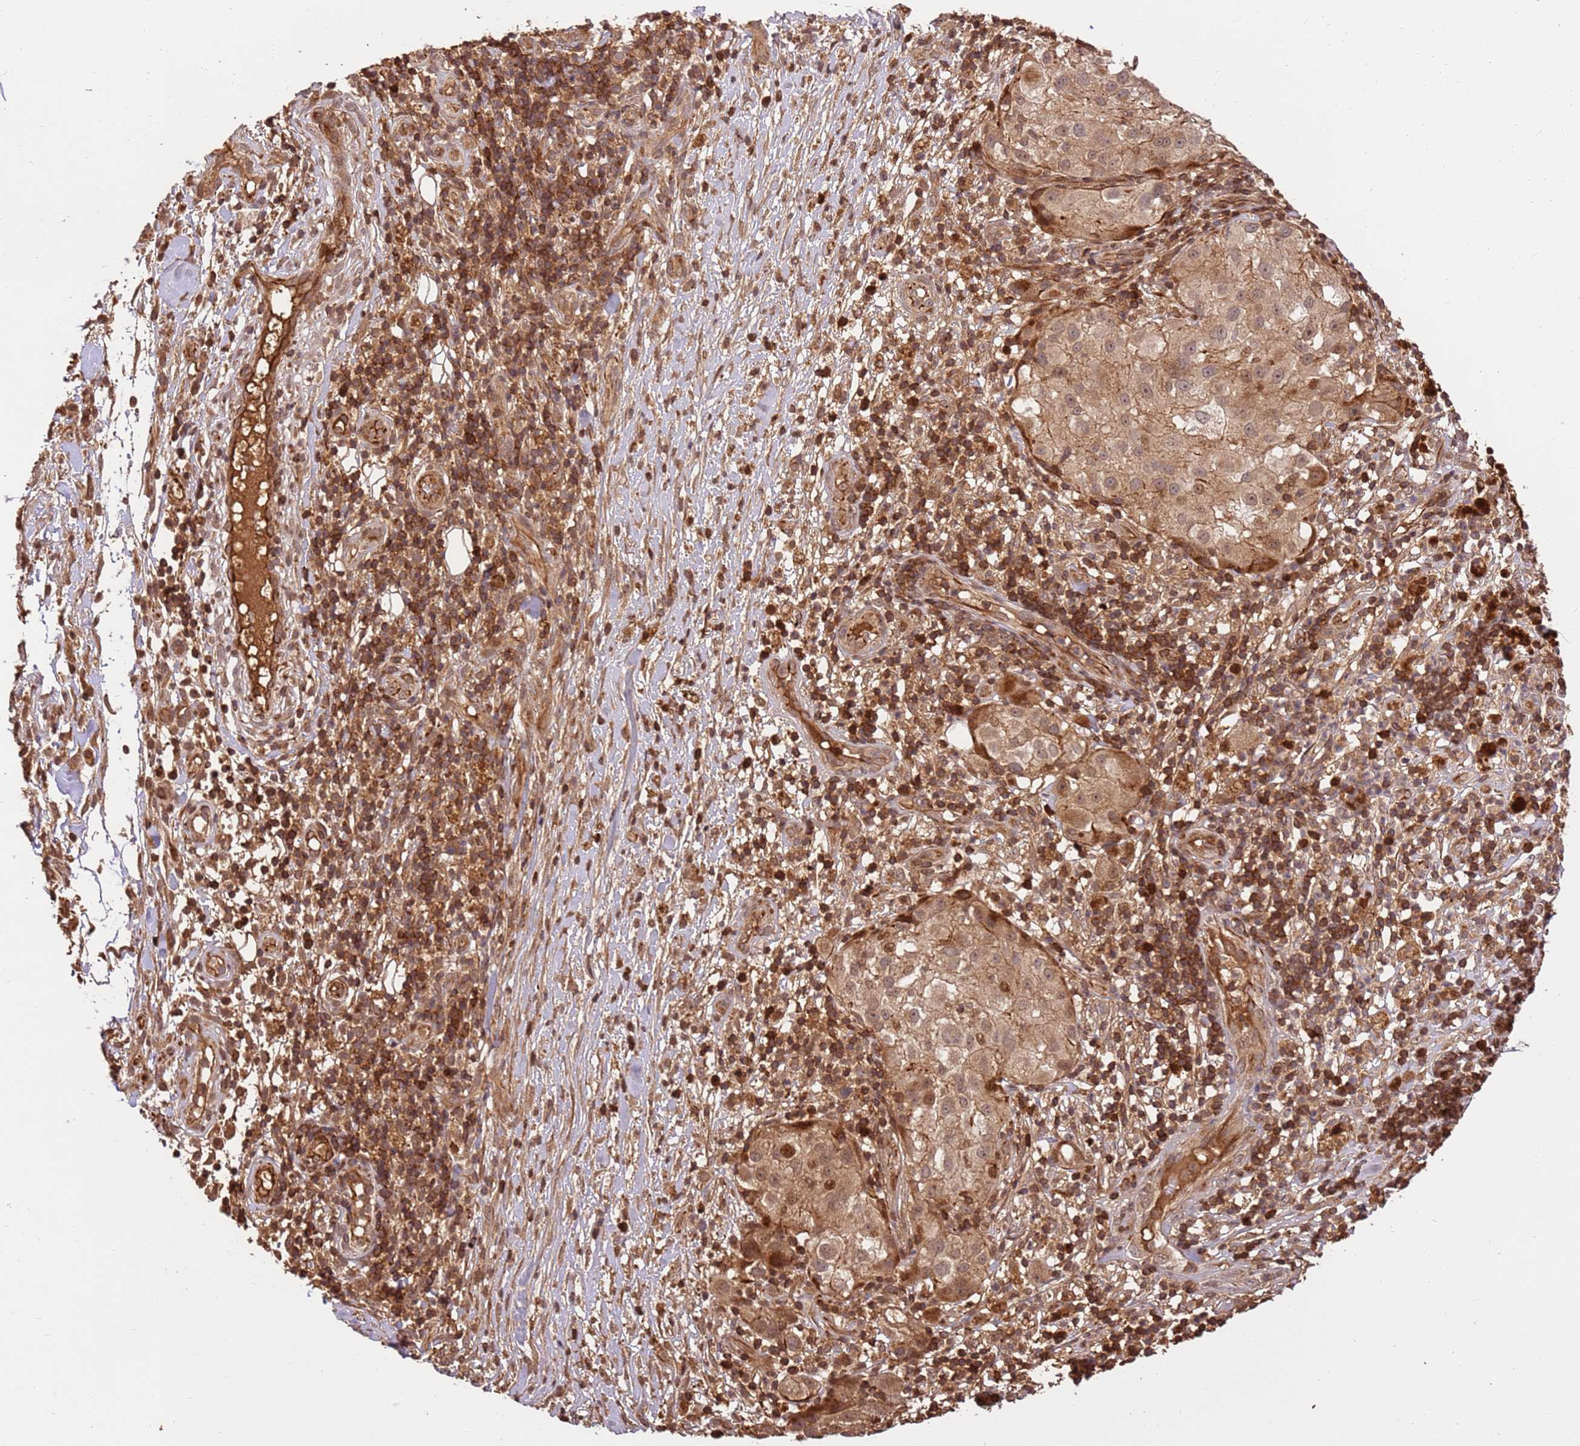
{"staining": {"intensity": "moderate", "quantity": ">75%", "location": "cytoplasmic/membranous"}, "tissue": "melanoma", "cell_type": "Tumor cells", "image_type": "cancer", "snomed": [{"axis": "morphology", "description": "Normal morphology"}, {"axis": "morphology", "description": "Malignant melanoma, NOS"}, {"axis": "topography", "description": "Skin"}], "caption": "Immunohistochemical staining of malignant melanoma exhibits medium levels of moderate cytoplasmic/membranous protein positivity in approximately >75% of tumor cells.", "gene": "KATNAL2", "patient": {"sex": "female", "age": 72}}